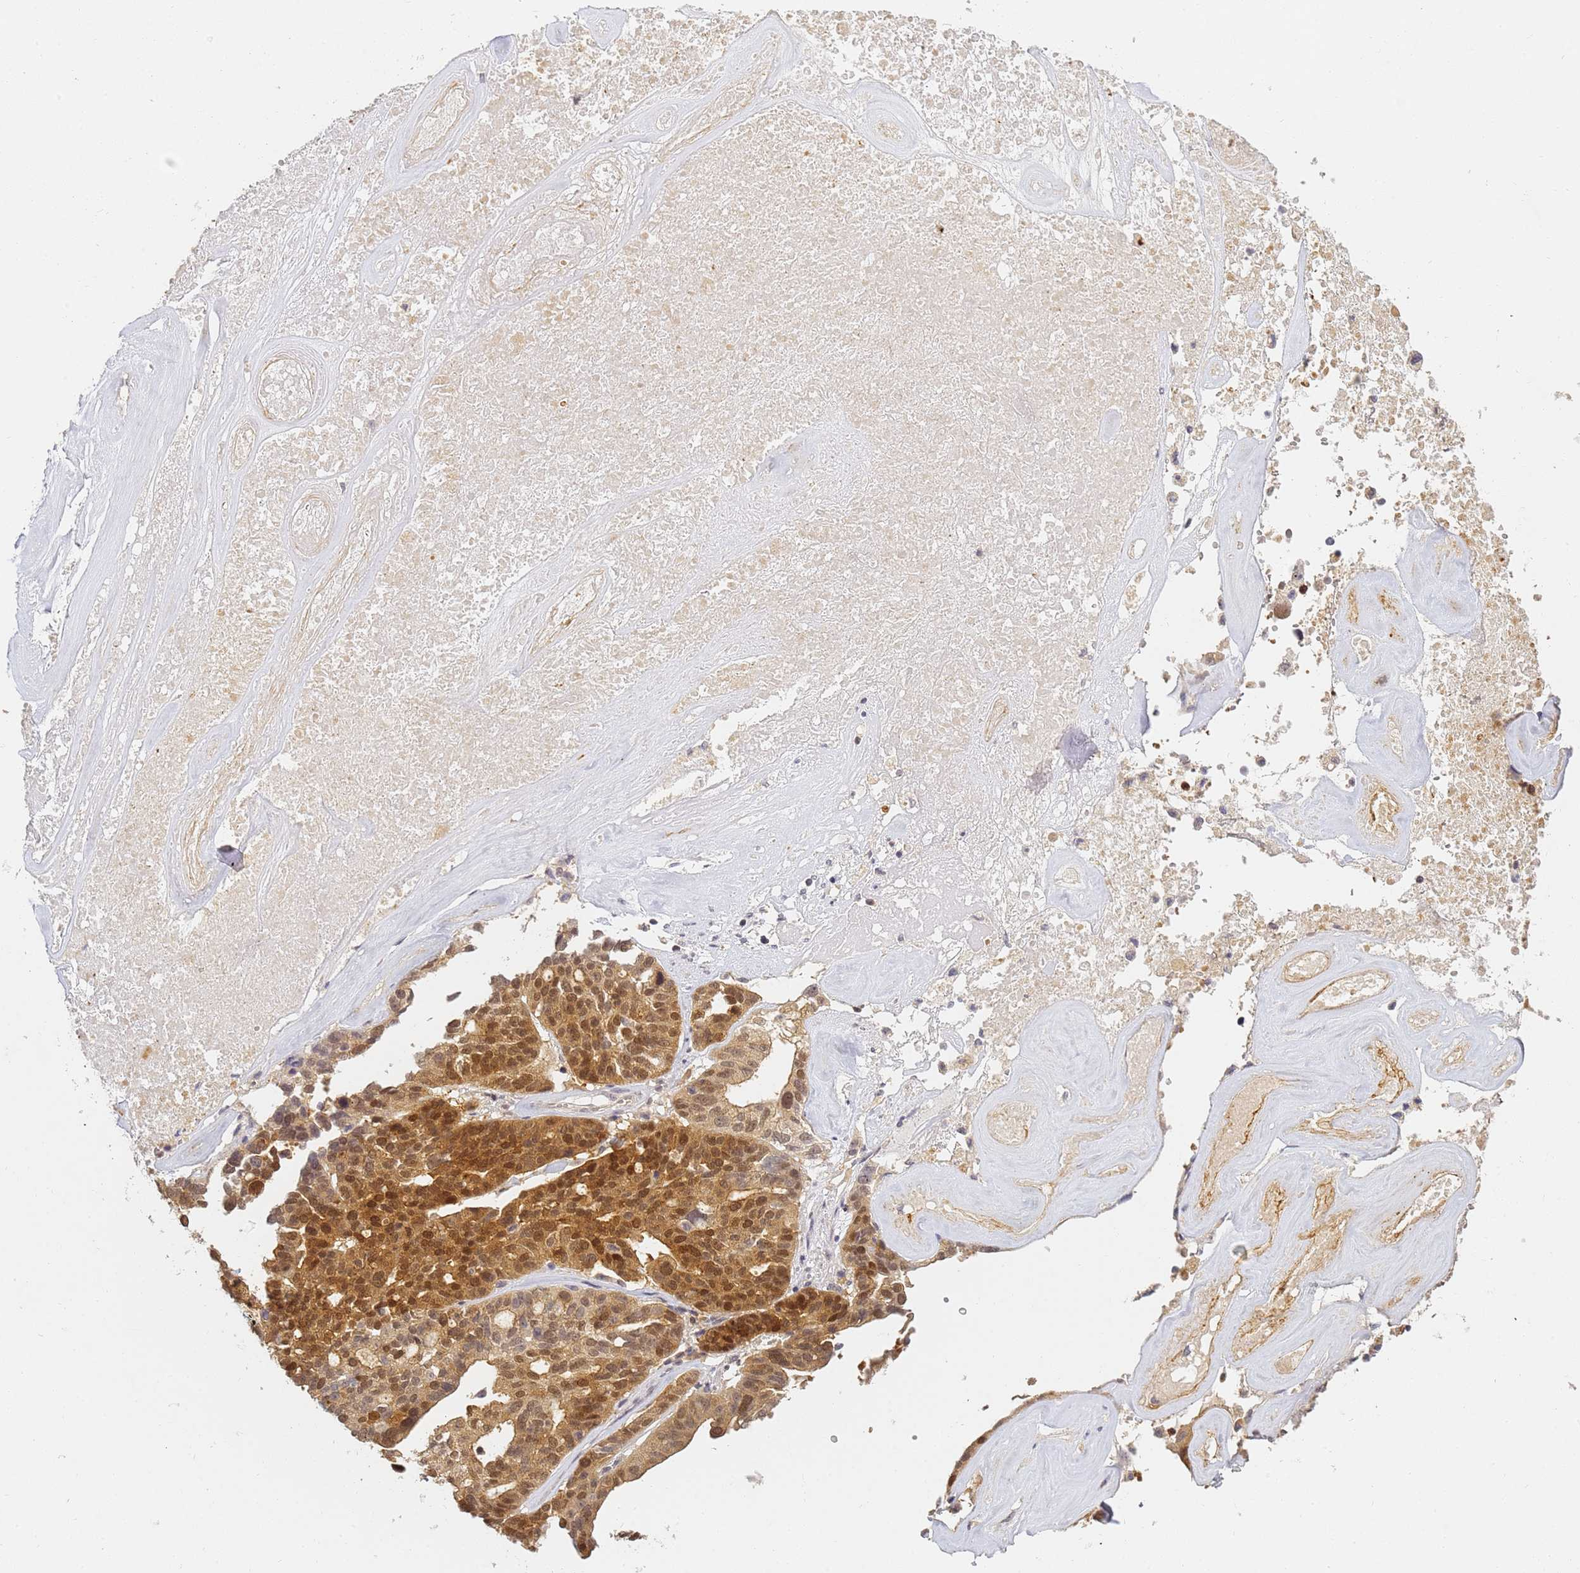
{"staining": {"intensity": "strong", "quantity": ">75%", "location": "cytoplasmic/membranous,nuclear"}, "tissue": "ovarian cancer", "cell_type": "Tumor cells", "image_type": "cancer", "snomed": [{"axis": "morphology", "description": "Cystadenocarcinoma, serous, NOS"}, {"axis": "topography", "description": "Ovary"}], "caption": "Immunohistochemical staining of serous cystadenocarcinoma (ovarian) shows high levels of strong cytoplasmic/membranous and nuclear protein staining in about >75% of tumor cells.", "gene": "HMCES", "patient": {"sex": "female", "age": 59}}